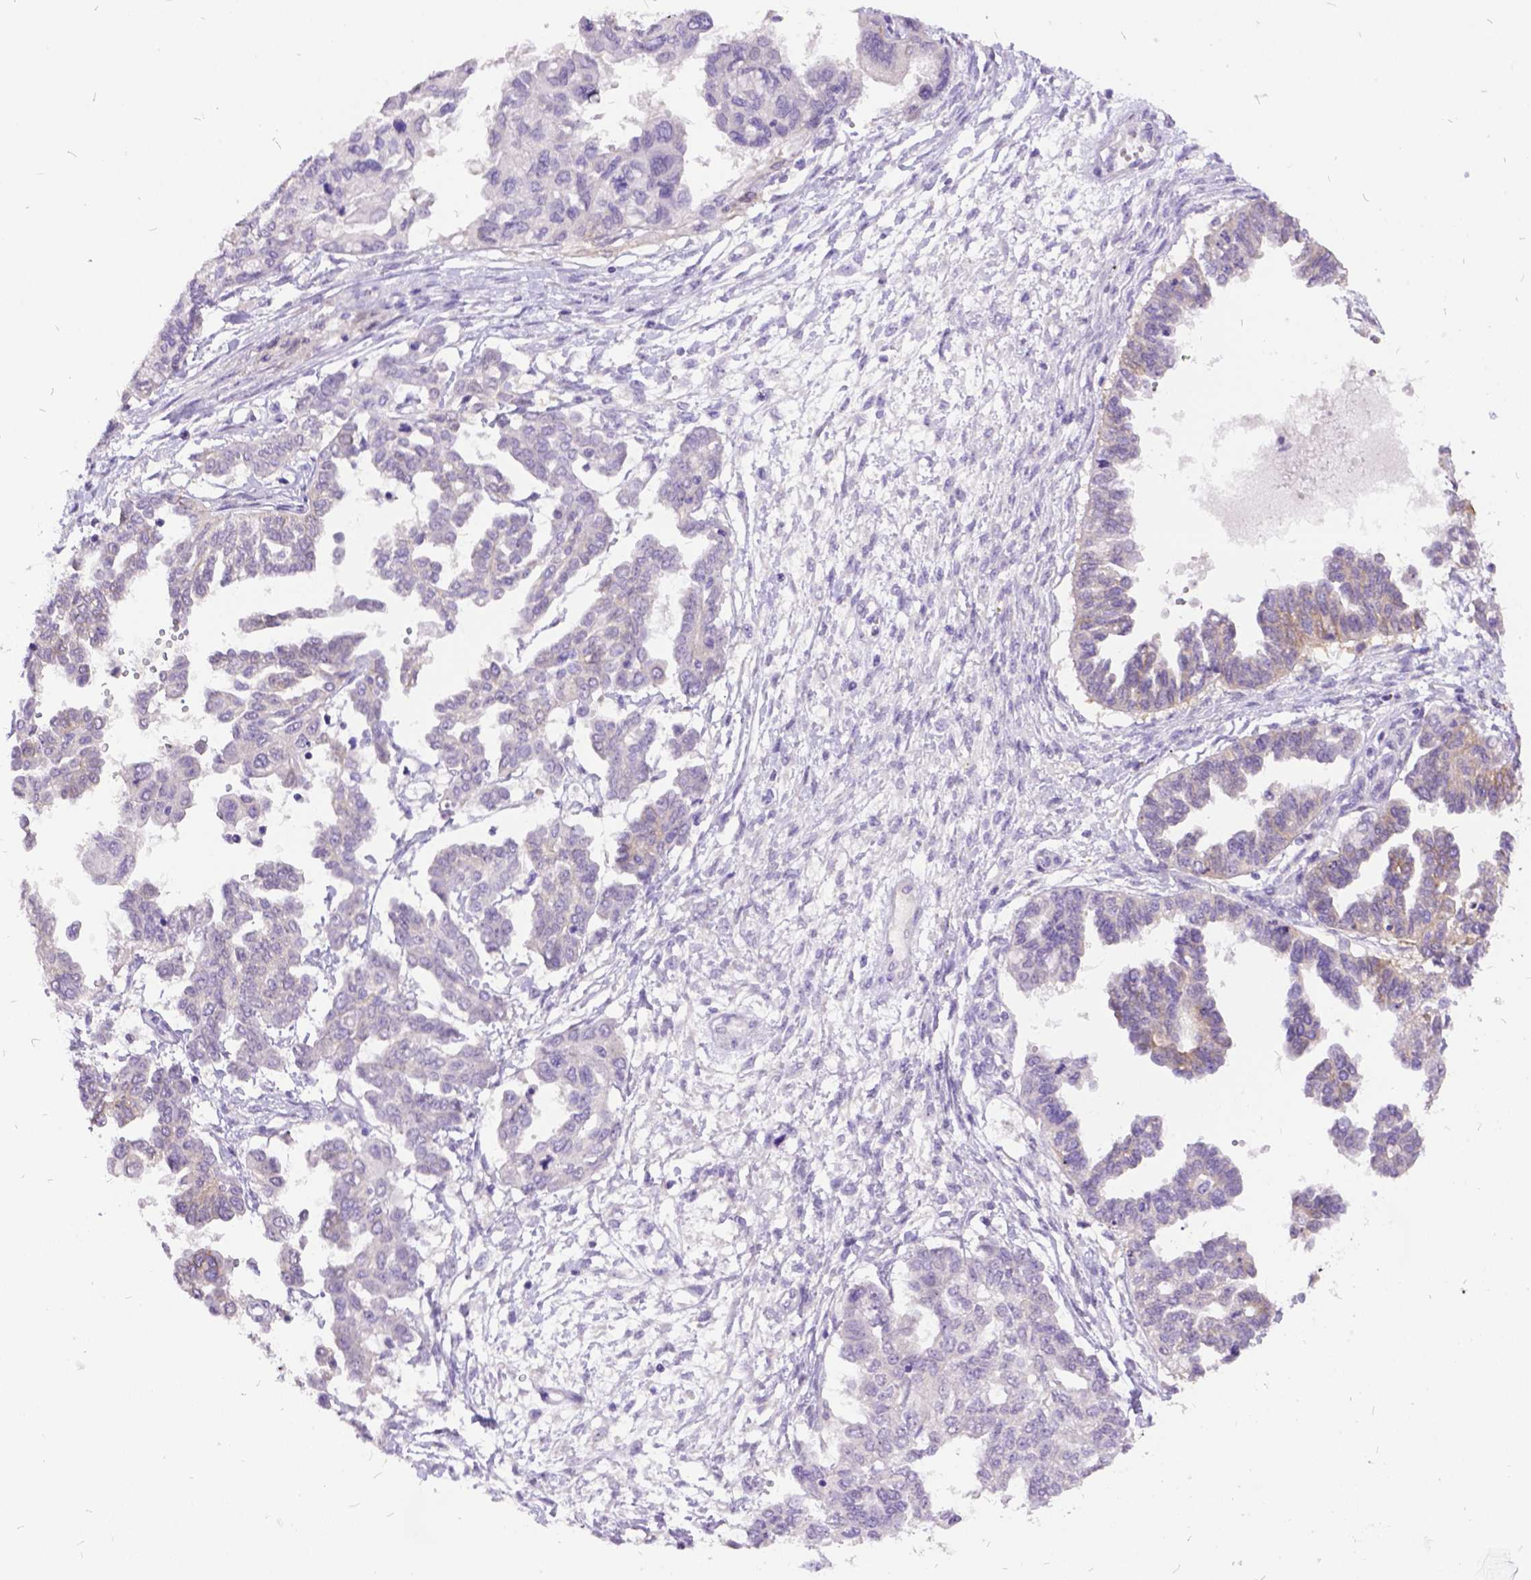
{"staining": {"intensity": "weak", "quantity": "25%-75%", "location": "cytoplasmic/membranous"}, "tissue": "ovarian cancer", "cell_type": "Tumor cells", "image_type": "cancer", "snomed": [{"axis": "morphology", "description": "Cystadenocarcinoma, serous, NOS"}, {"axis": "topography", "description": "Ovary"}], "caption": "A histopathology image of human ovarian cancer stained for a protein exhibits weak cytoplasmic/membranous brown staining in tumor cells.", "gene": "ITGB6", "patient": {"sex": "female", "age": 53}}